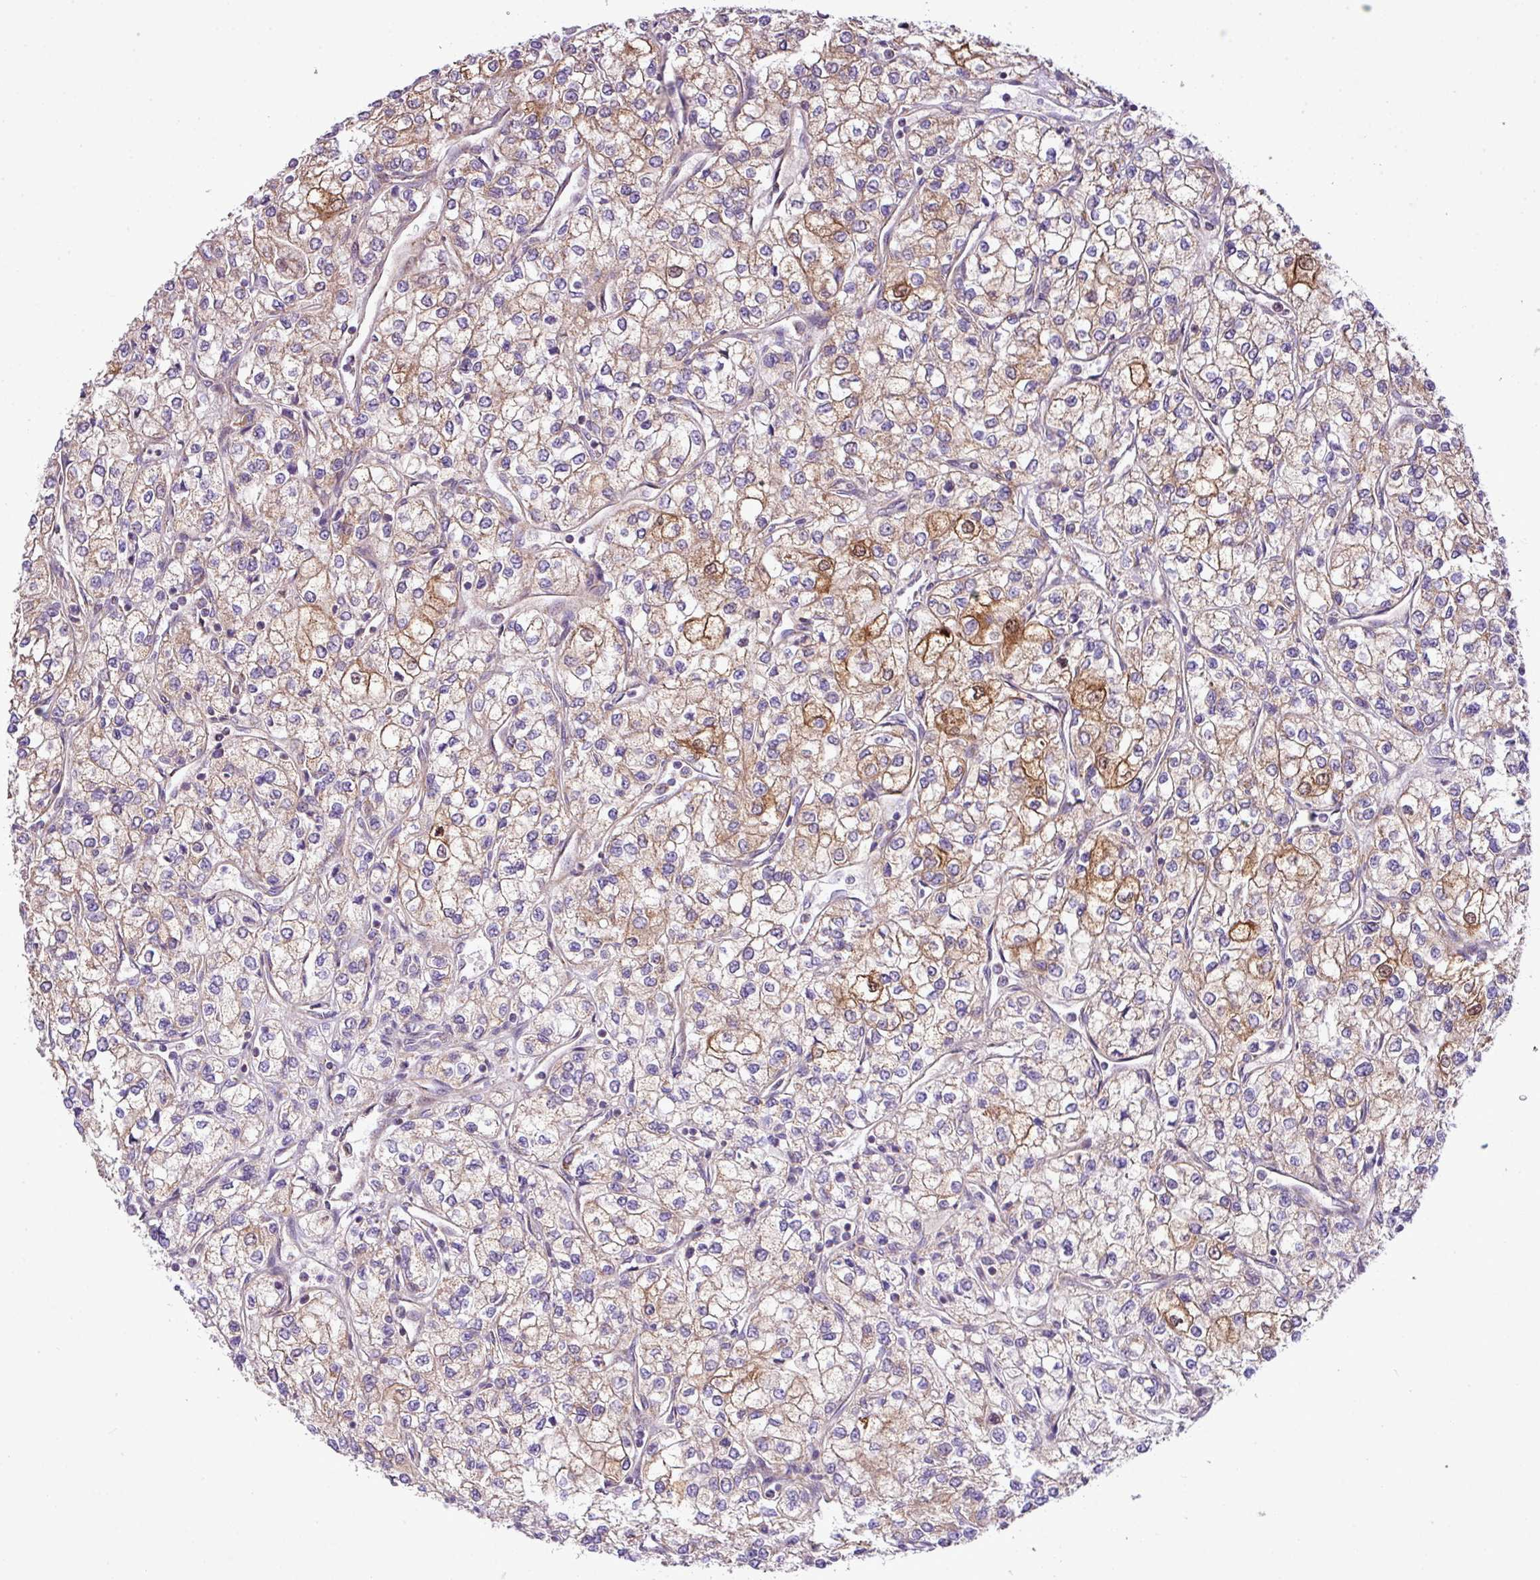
{"staining": {"intensity": "moderate", "quantity": "<25%", "location": "cytoplasmic/membranous"}, "tissue": "renal cancer", "cell_type": "Tumor cells", "image_type": "cancer", "snomed": [{"axis": "morphology", "description": "Adenocarcinoma, NOS"}, {"axis": "topography", "description": "Kidney"}], "caption": "Human adenocarcinoma (renal) stained for a protein (brown) shows moderate cytoplasmic/membranous positive staining in about <25% of tumor cells.", "gene": "B3GNT9", "patient": {"sex": "male", "age": 80}}